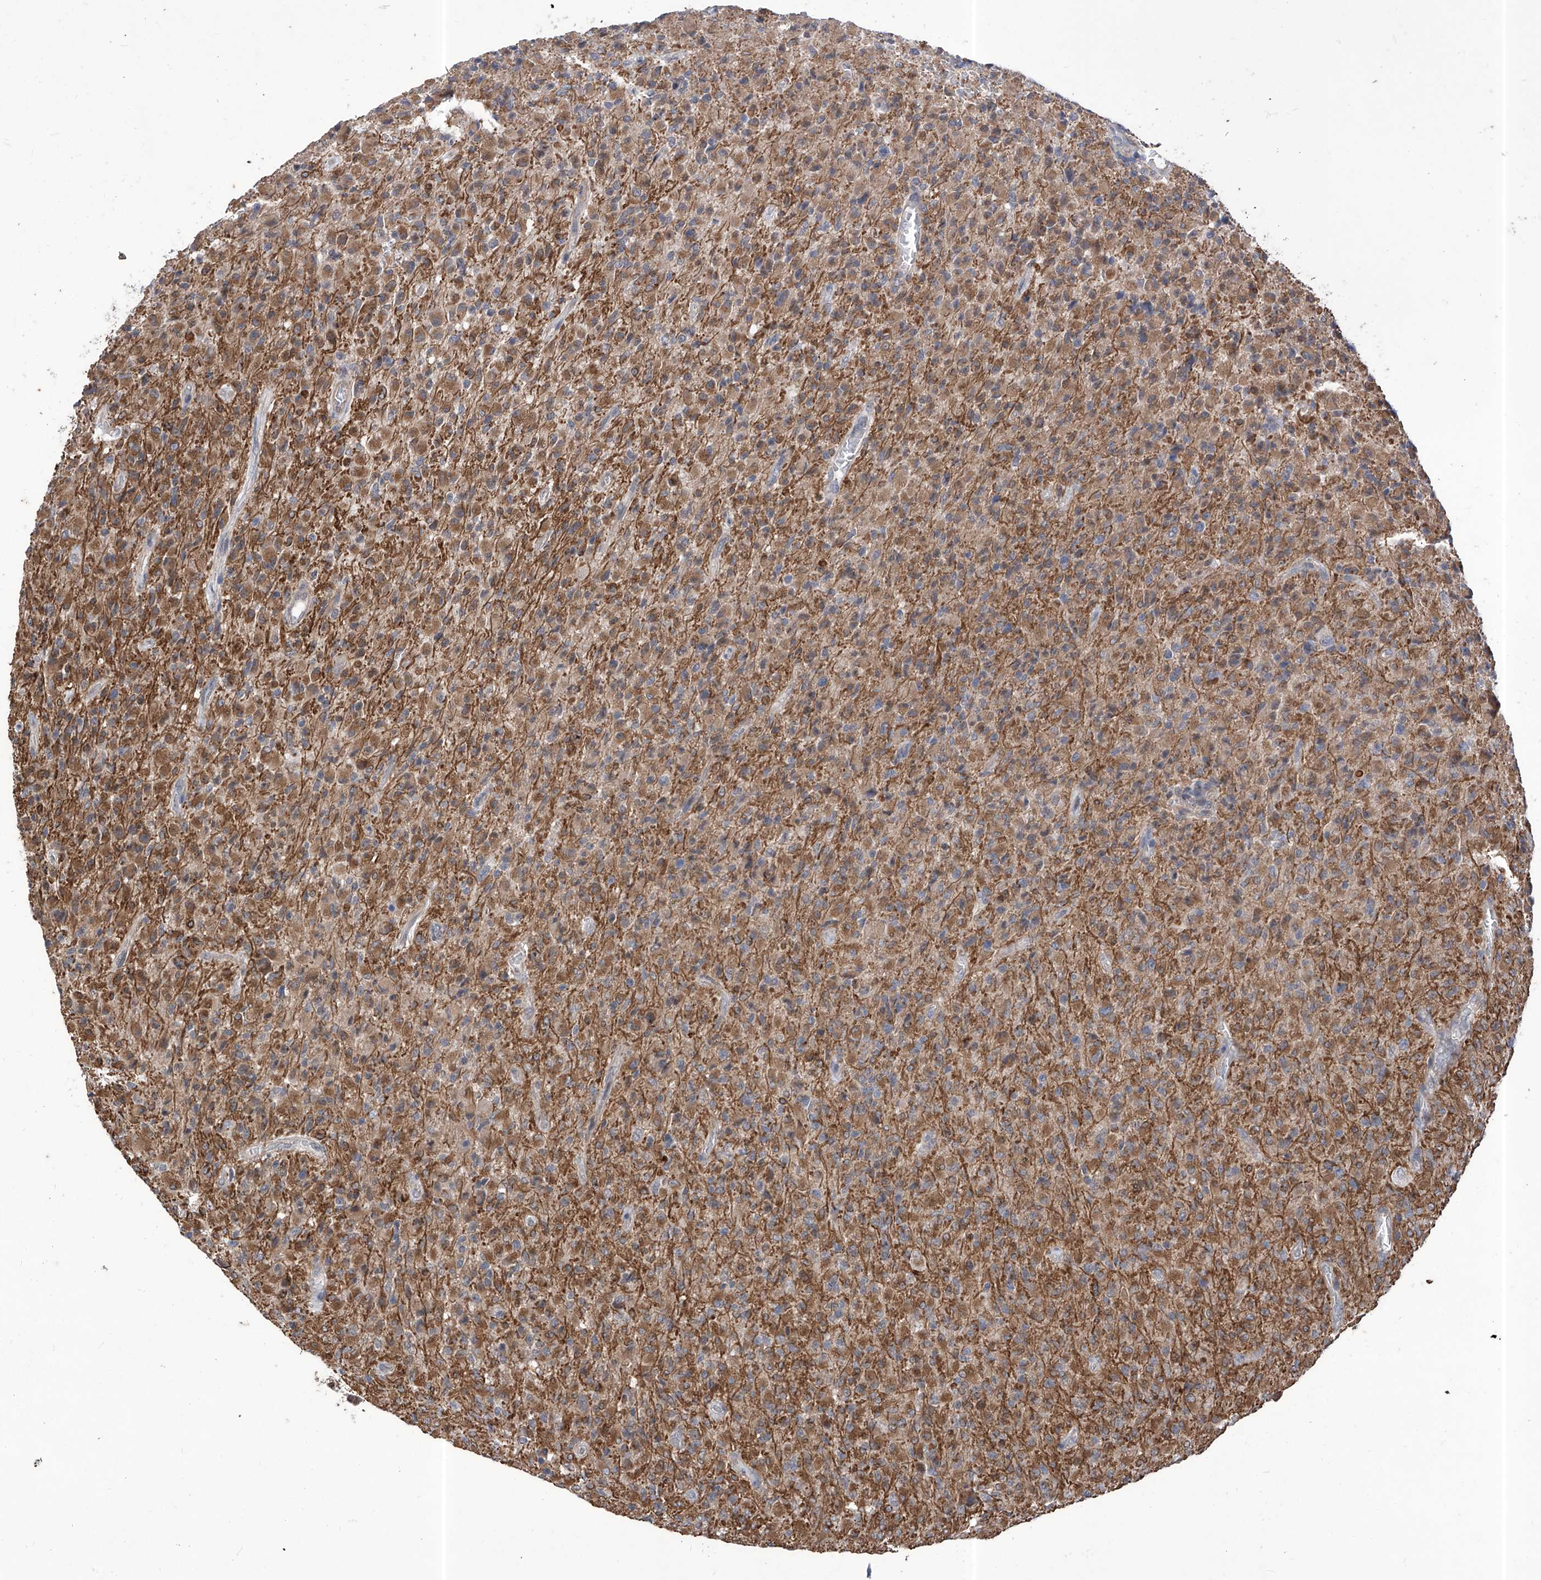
{"staining": {"intensity": "moderate", "quantity": ">75%", "location": "cytoplasmic/membranous"}, "tissue": "glioma", "cell_type": "Tumor cells", "image_type": "cancer", "snomed": [{"axis": "morphology", "description": "Glioma, malignant, High grade"}, {"axis": "topography", "description": "Brain"}], "caption": "Glioma tissue reveals moderate cytoplasmic/membranous staining in approximately >75% of tumor cells The staining is performed using DAB (3,3'-diaminobenzidine) brown chromogen to label protein expression. The nuclei are counter-stained blue using hematoxylin.", "gene": "KIFC2", "patient": {"sex": "female", "age": 57}}